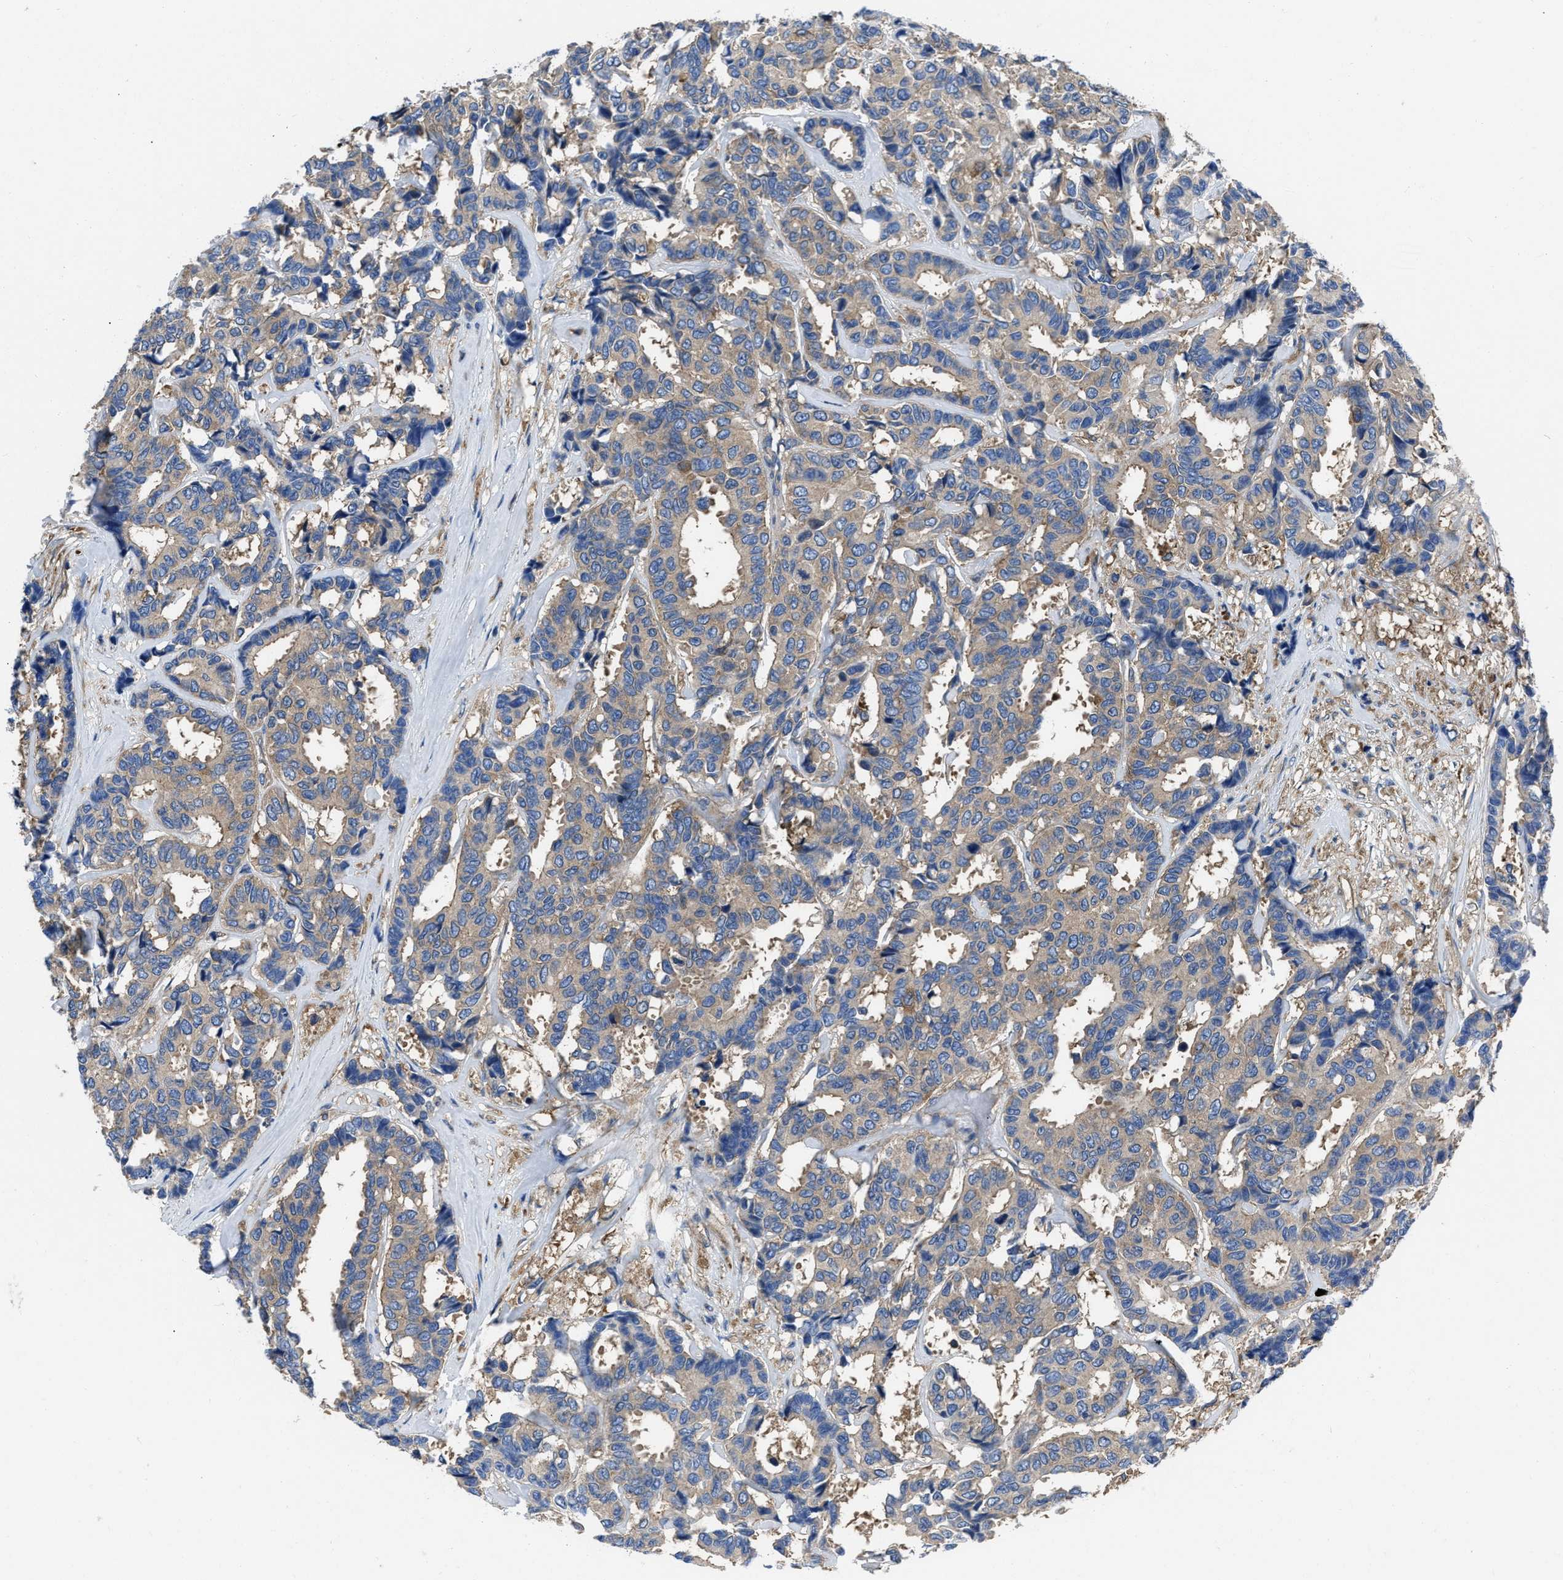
{"staining": {"intensity": "weak", "quantity": ">75%", "location": "cytoplasmic/membranous"}, "tissue": "breast cancer", "cell_type": "Tumor cells", "image_type": "cancer", "snomed": [{"axis": "morphology", "description": "Duct carcinoma"}, {"axis": "topography", "description": "Breast"}], "caption": "An immunohistochemistry image of neoplastic tissue is shown. Protein staining in brown highlights weak cytoplasmic/membranous positivity in infiltrating ductal carcinoma (breast) within tumor cells.", "gene": "YARS1", "patient": {"sex": "female", "age": 87}}